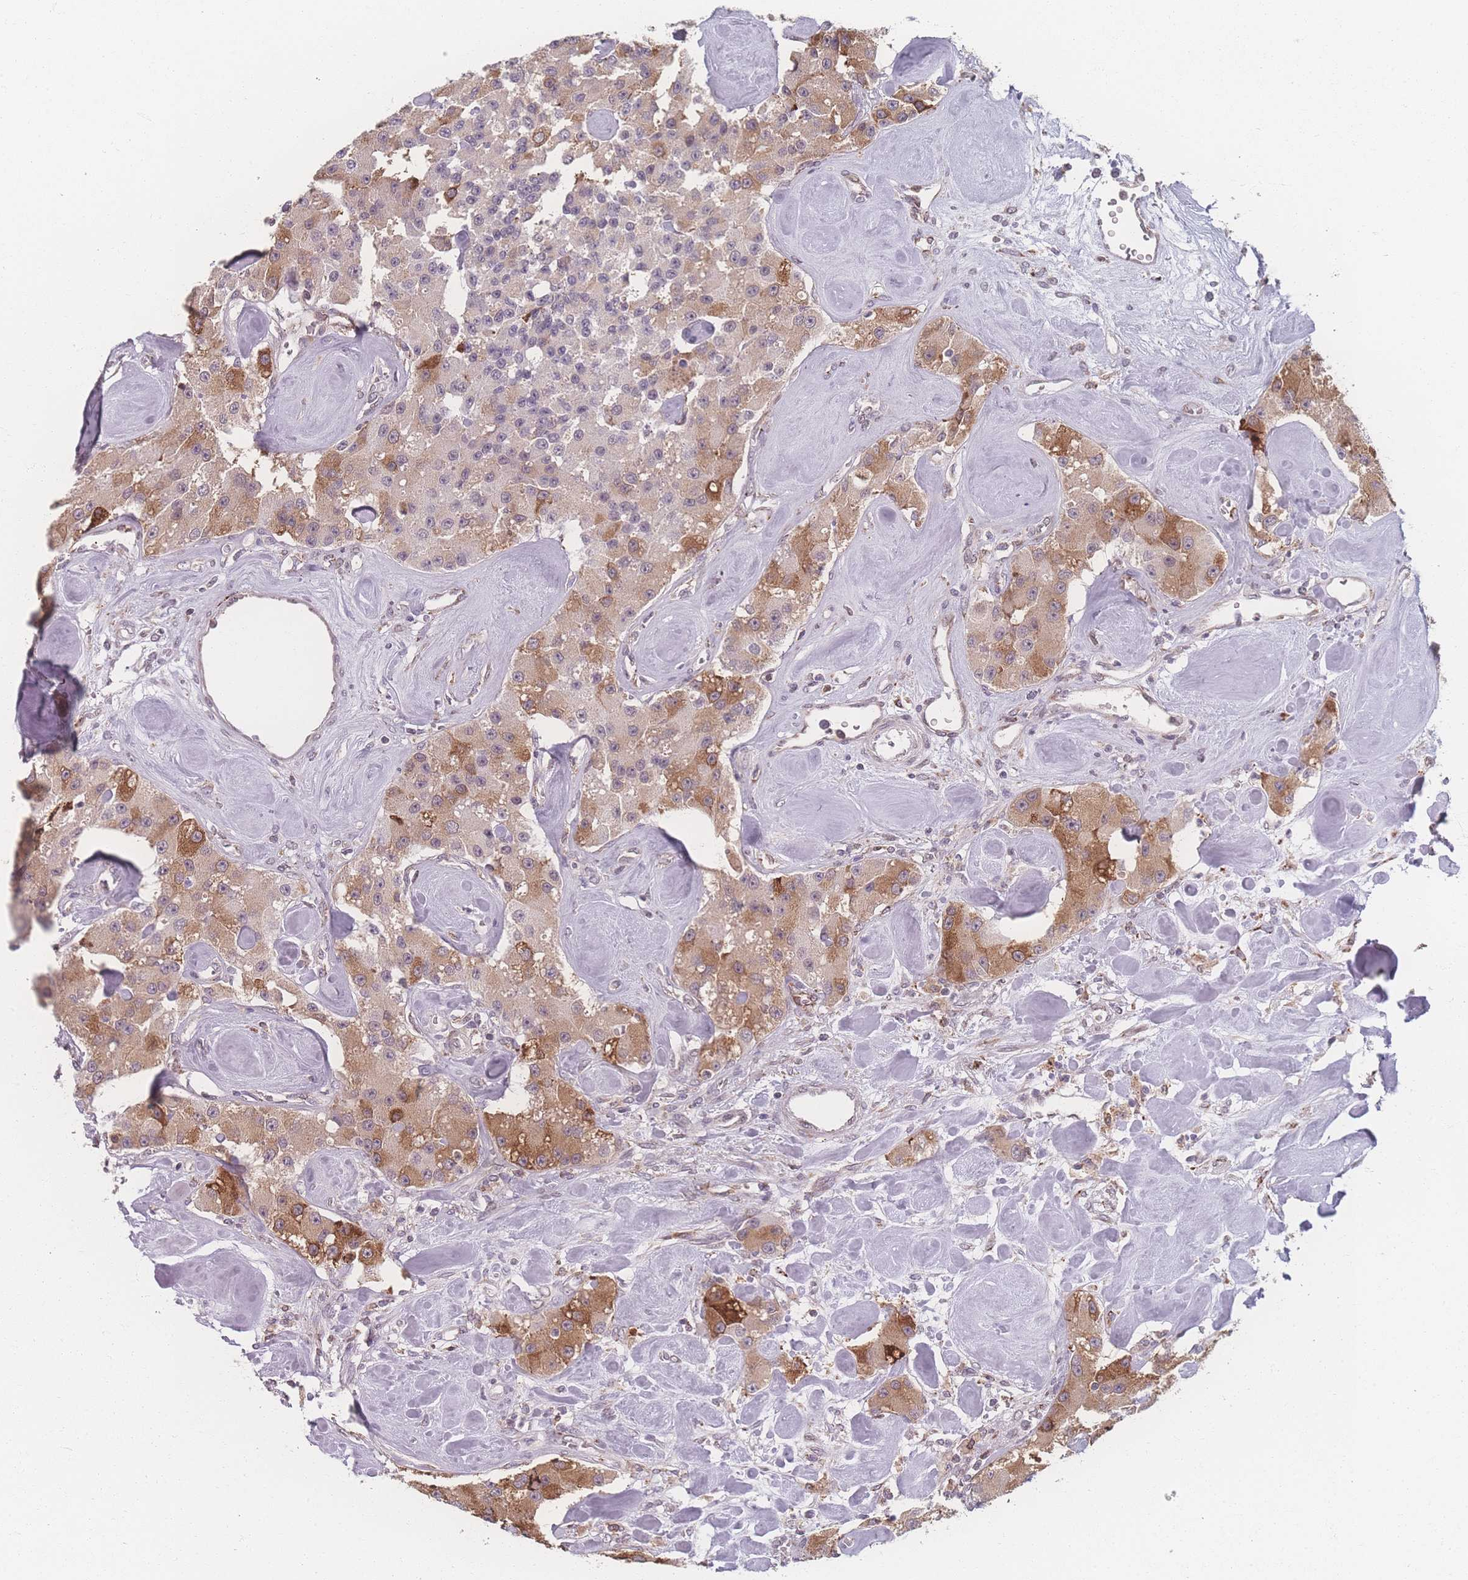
{"staining": {"intensity": "moderate", "quantity": ">75%", "location": "cytoplasmic/membranous"}, "tissue": "carcinoid", "cell_type": "Tumor cells", "image_type": "cancer", "snomed": [{"axis": "morphology", "description": "Carcinoid, malignant, NOS"}, {"axis": "topography", "description": "Pancreas"}], "caption": "Malignant carcinoid stained for a protein (brown) shows moderate cytoplasmic/membranous positive positivity in about >75% of tumor cells.", "gene": "ZC3H13", "patient": {"sex": "male", "age": 41}}